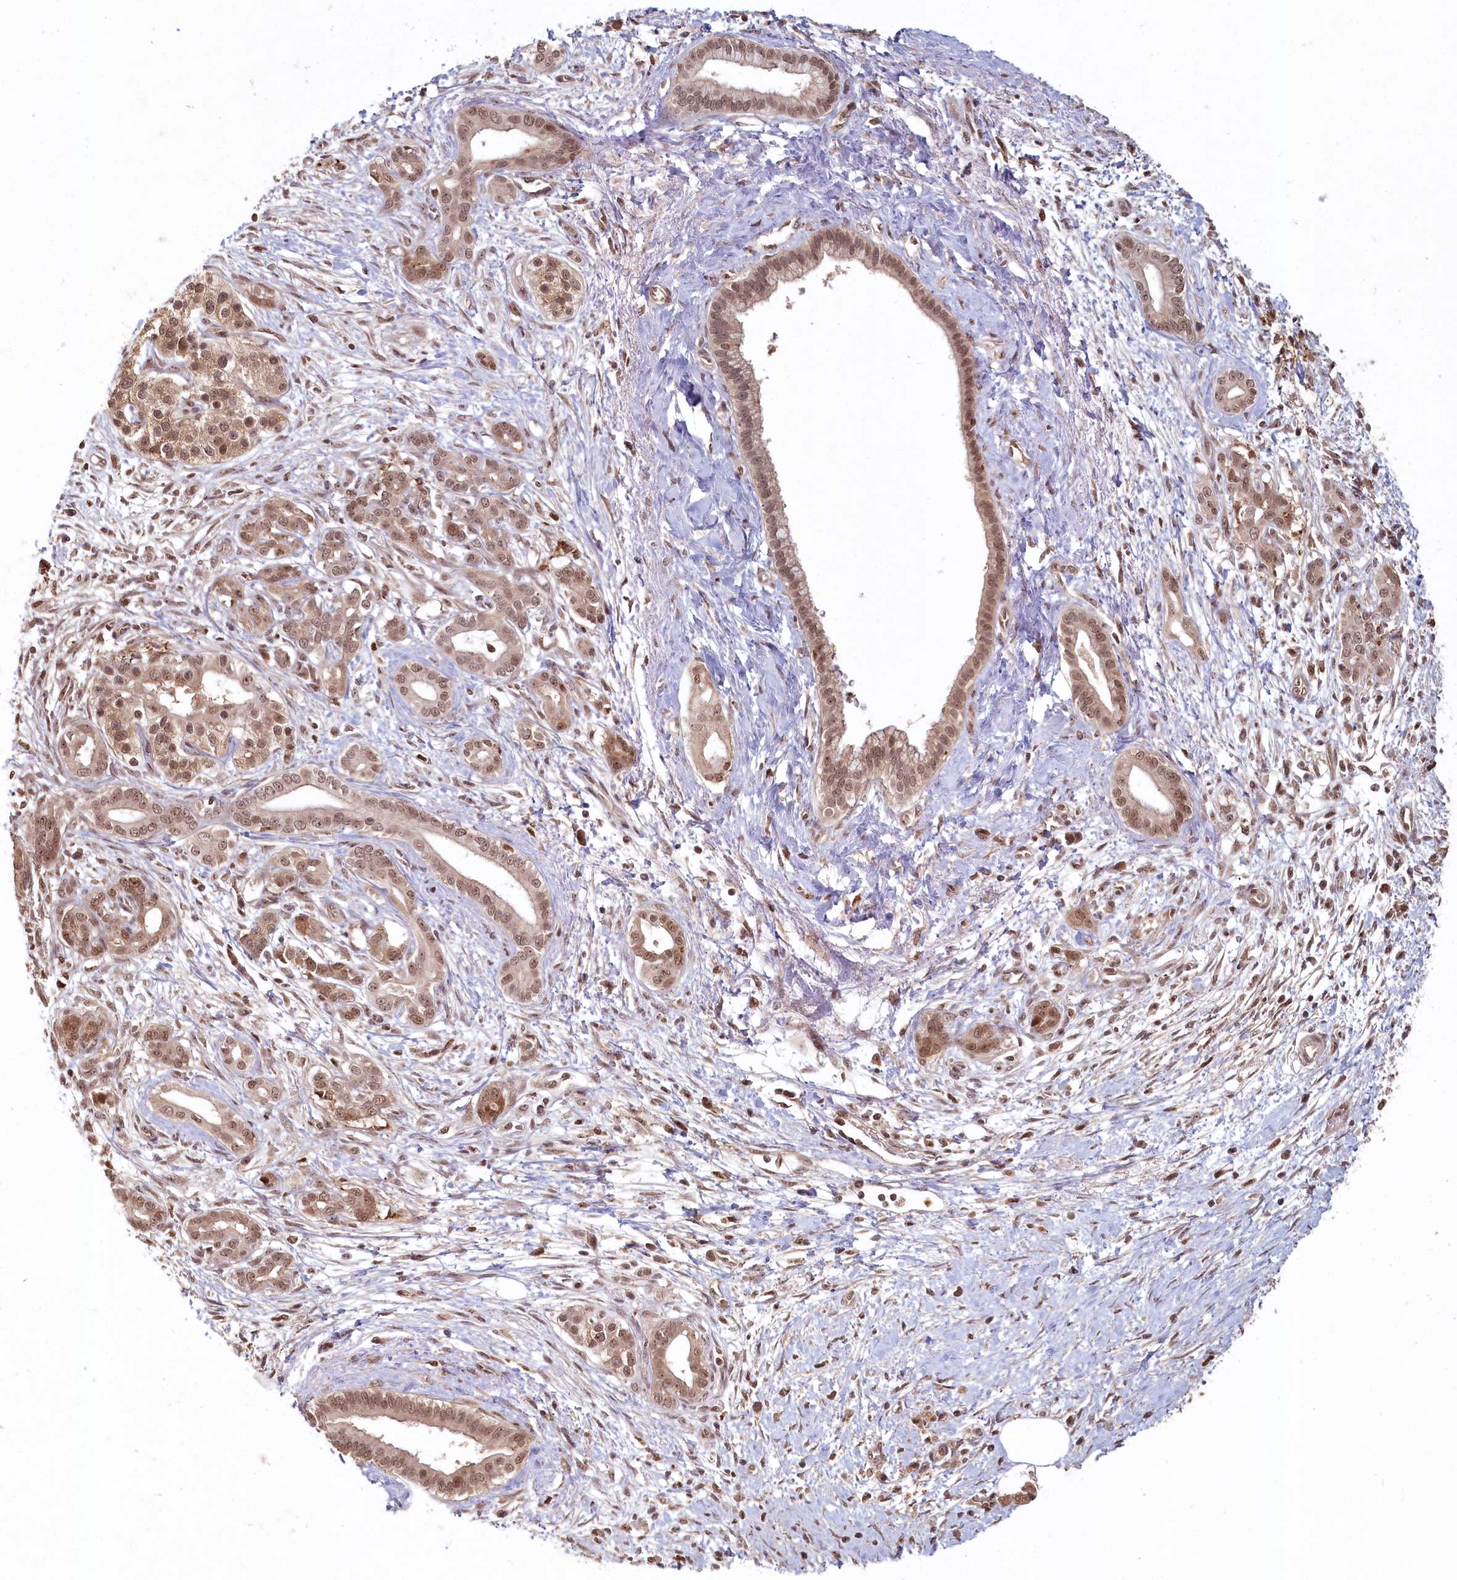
{"staining": {"intensity": "moderate", "quantity": ">75%", "location": "nuclear"}, "tissue": "pancreatic cancer", "cell_type": "Tumor cells", "image_type": "cancer", "snomed": [{"axis": "morphology", "description": "Adenocarcinoma, NOS"}, {"axis": "topography", "description": "Pancreas"}], "caption": "Immunohistochemistry (IHC) histopathology image of pancreatic cancer (adenocarcinoma) stained for a protein (brown), which exhibits medium levels of moderate nuclear staining in about >75% of tumor cells.", "gene": "WAPL", "patient": {"sex": "male", "age": 58}}